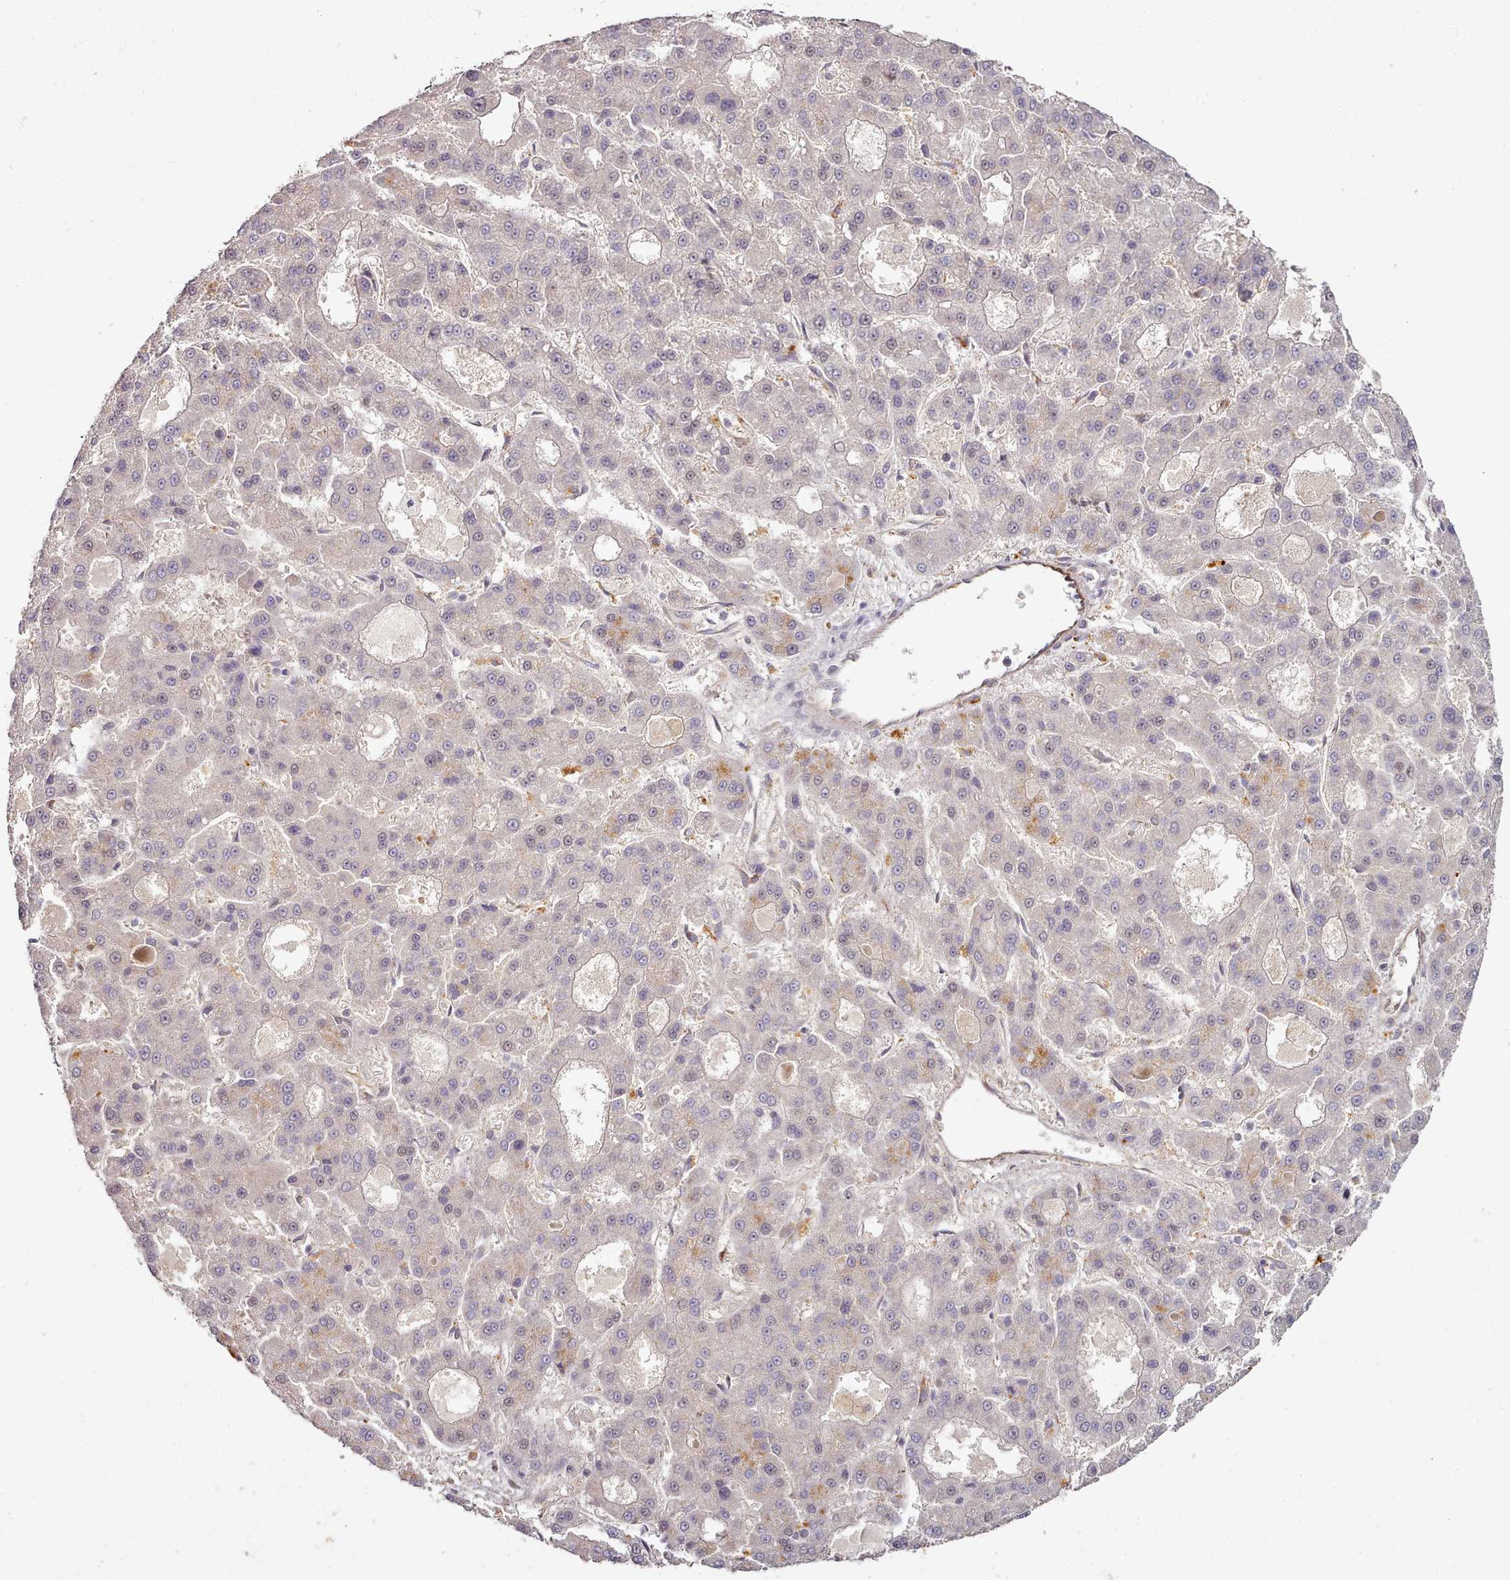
{"staining": {"intensity": "negative", "quantity": "none", "location": "none"}, "tissue": "liver cancer", "cell_type": "Tumor cells", "image_type": "cancer", "snomed": [{"axis": "morphology", "description": "Carcinoma, Hepatocellular, NOS"}, {"axis": "topography", "description": "Liver"}], "caption": "Protein analysis of liver hepatocellular carcinoma demonstrates no significant staining in tumor cells.", "gene": "C1QTNF5", "patient": {"sex": "male", "age": 70}}